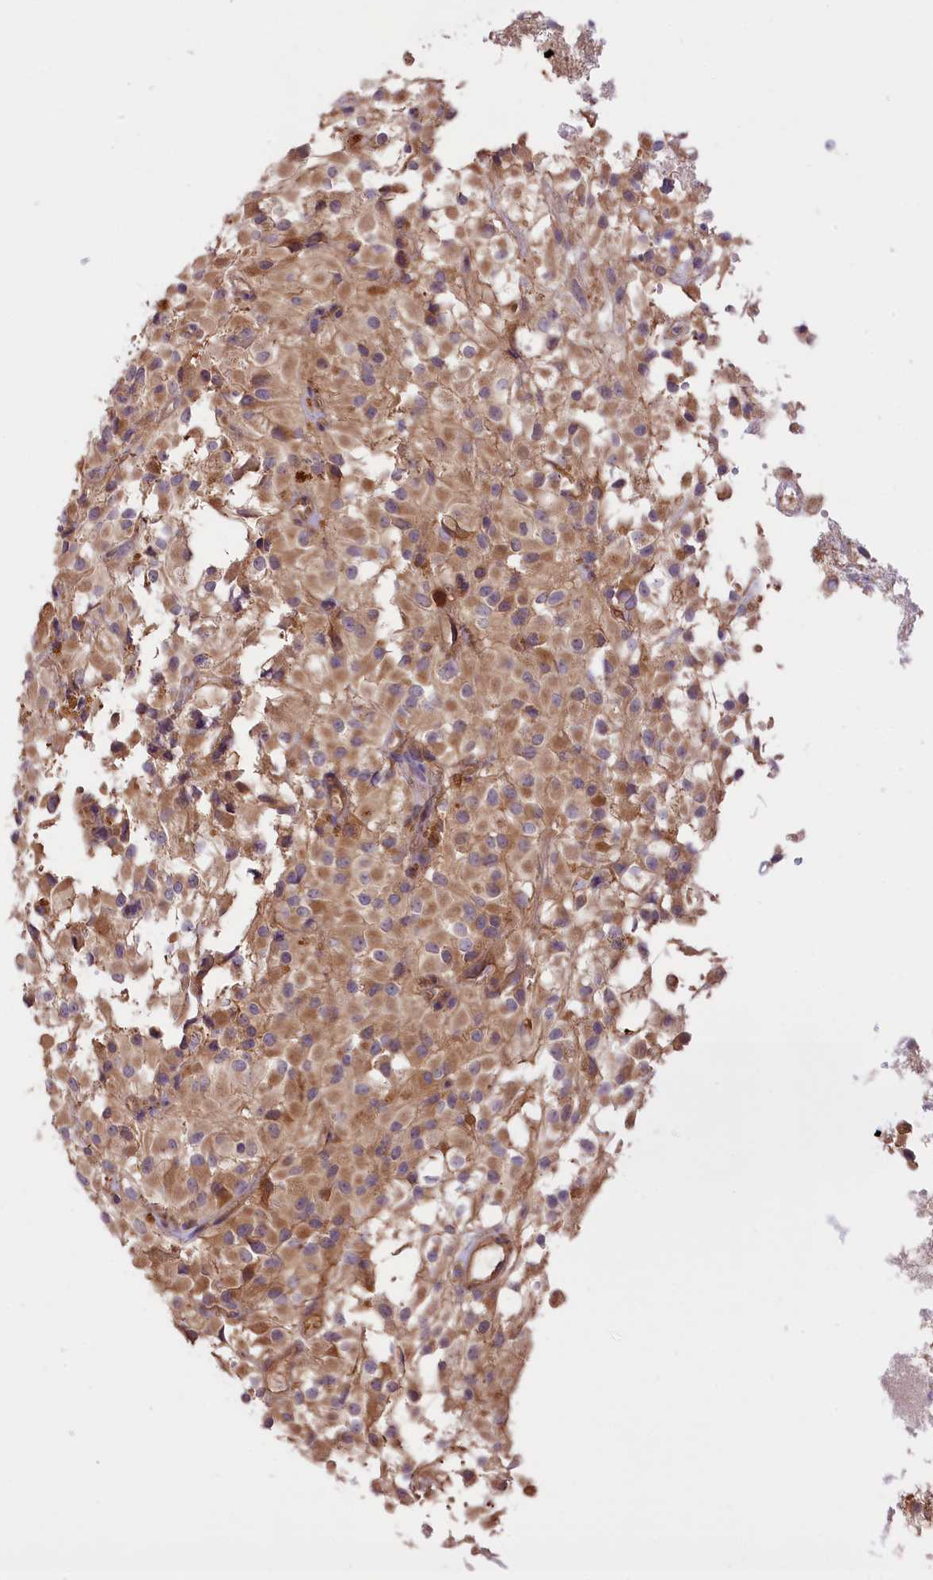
{"staining": {"intensity": "weak", "quantity": ">75%", "location": "cytoplasmic/membranous"}, "tissue": "glioma", "cell_type": "Tumor cells", "image_type": "cancer", "snomed": [{"axis": "morphology", "description": "Glioma, malignant, High grade"}, {"axis": "topography", "description": "Brain"}], "caption": "This micrograph exhibits immunohistochemistry staining of human glioma, with low weak cytoplasmic/membranous expression in approximately >75% of tumor cells.", "gene": "SETD6", "patient": {"sex": "female", "age": 59}}